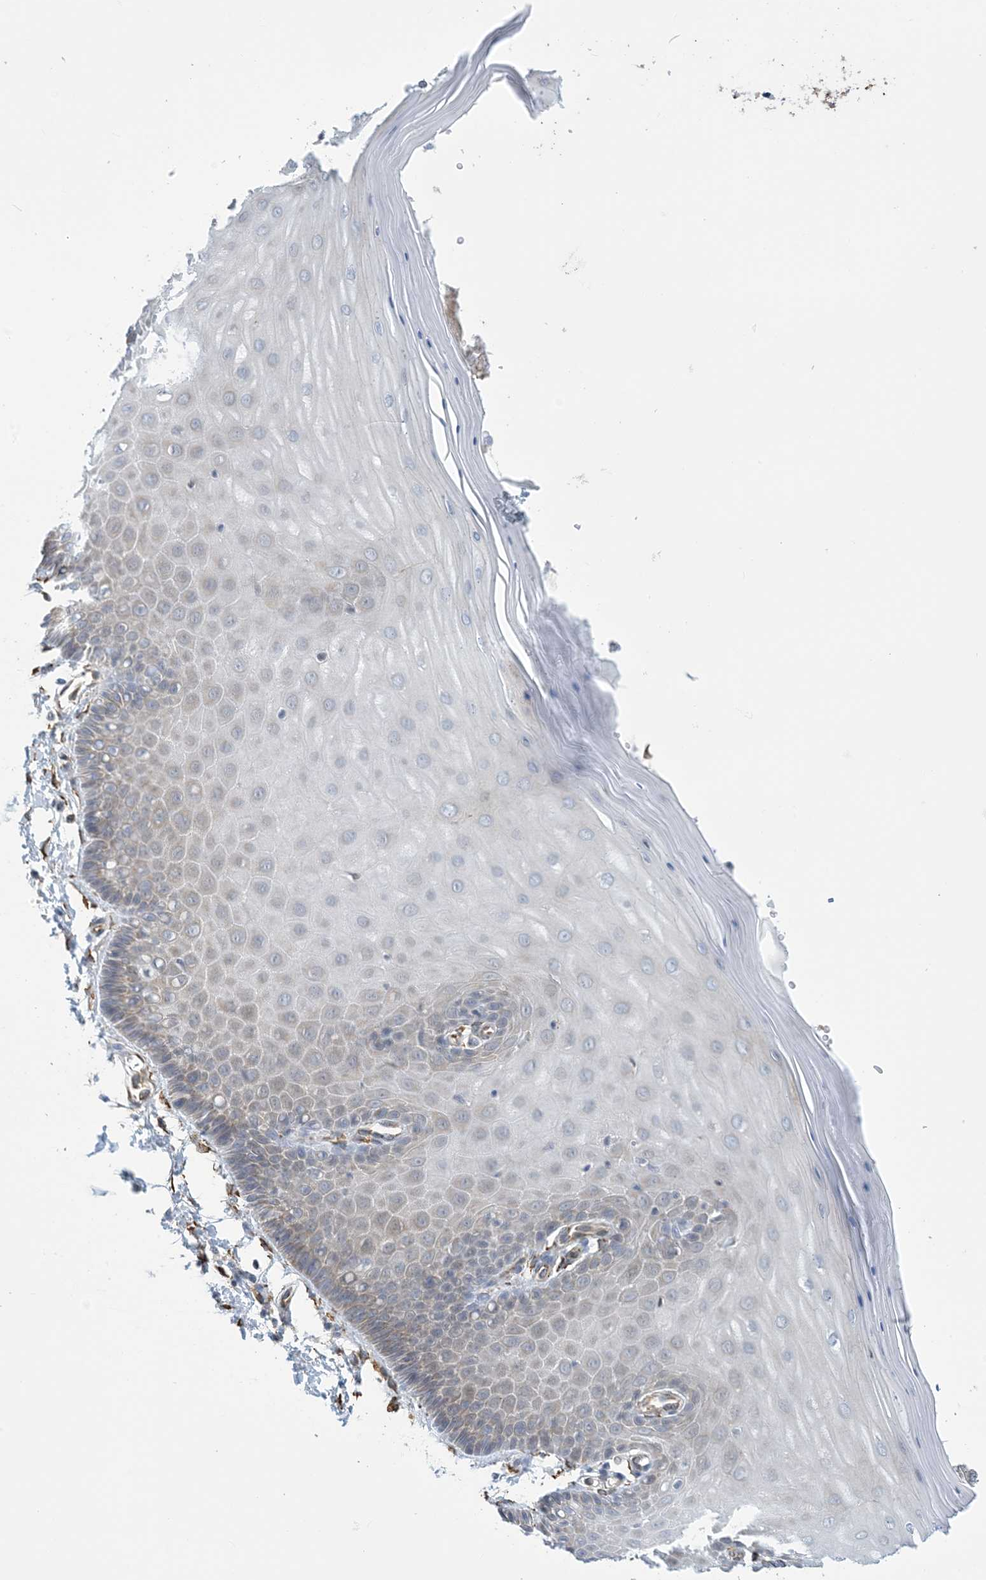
{"staining": {"intensity": "negative", "quantity": "none", "location": "none"}, "tissue": "cervix", "cell_type": "Glandular cells", "image_type": "normal", "snomed": [{"axis": "morphology", "description": "Normal tissue, NOS"}, {"axis": "topography", "description": "Cervix"}], "caption": "Immunohistochemical staining of normal human cervix demonstrates no significant staining in glandular cells. (Brightfield microscopy of DAB immunohistochemistry at high magnification).", "gene": "CCDC14", "patient": {"sex": "female", "age": 55}}